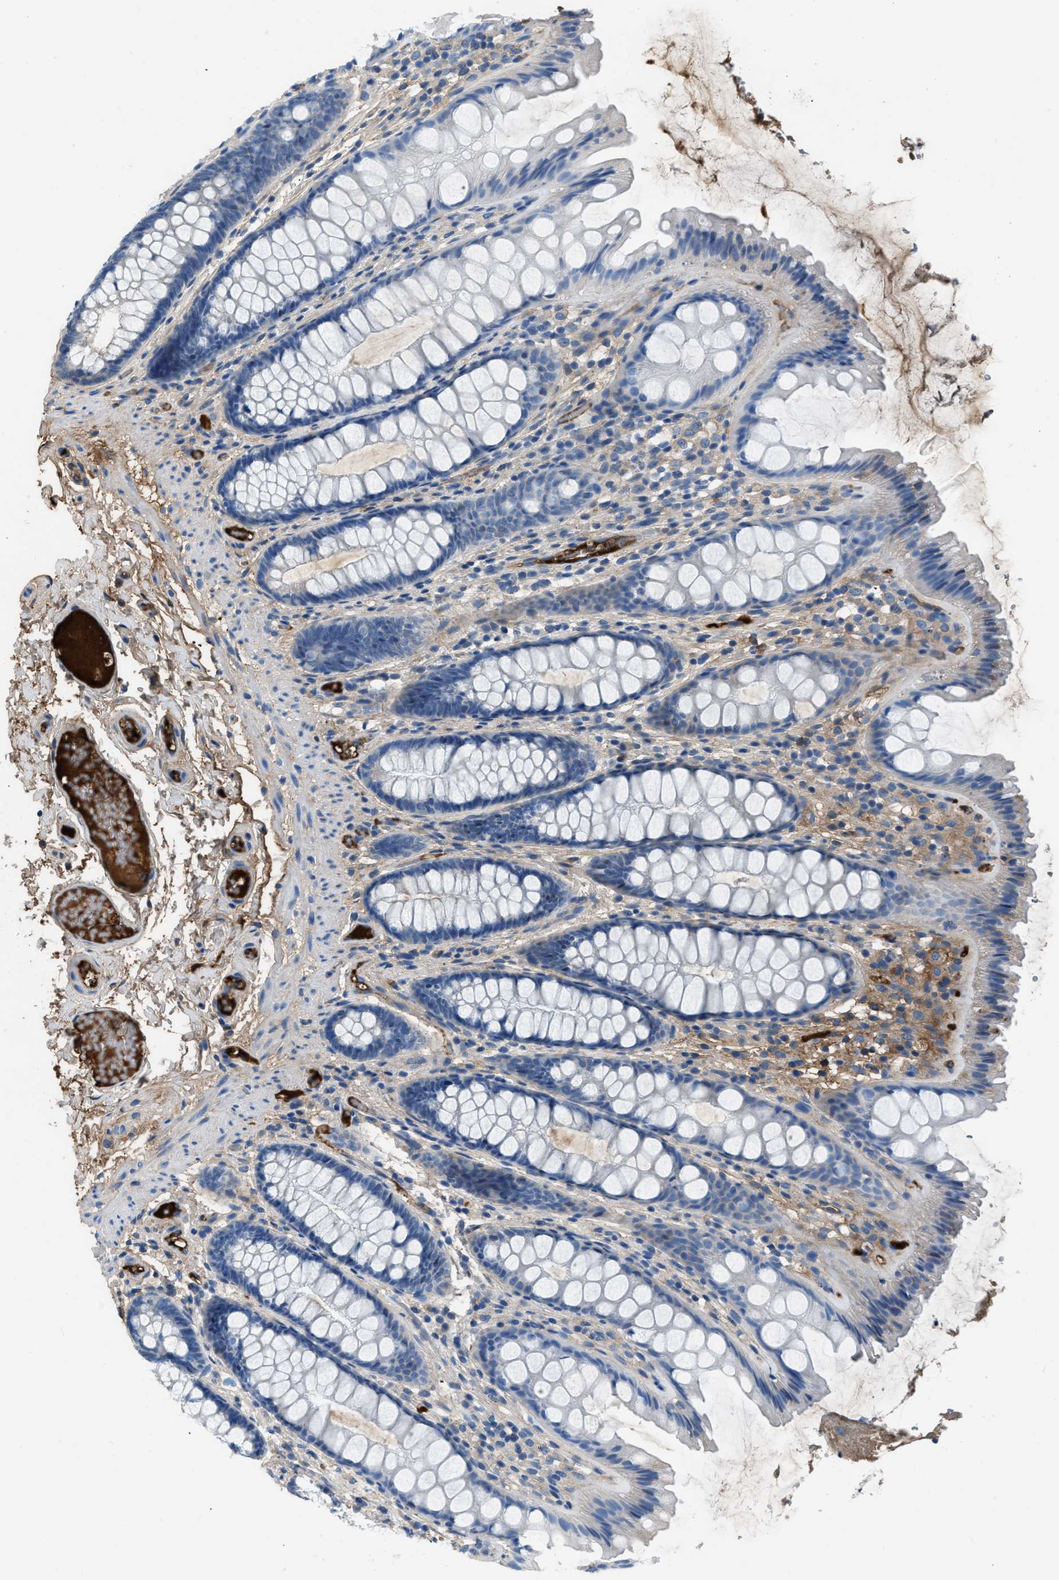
{"staining": {"intensity": "strong", "quantity": ">75%", "location": "cytoplasmic/membranous"}, "tissue": "colon", "cell_type": "Endothelial cells", "image_type": "normal", "snomed": [{"axis": "morphology", "description": "Normal tissue, NOS"}, {"axis": "topography", "description": "Colon"}], "caption": "DAB (3,3'-diaminobenzidine) immunohistochemical staining of unremarkable colon reveals strong cytoplasmic/membranous protein positivity in about >75% of endothelial cells. (DAB (3,3'-diaminobenzidine) IHC, brown staining for protein, blue staining for nuclei).", "gene": "STC1", "patient": {"sex": "female", "age": 56}}